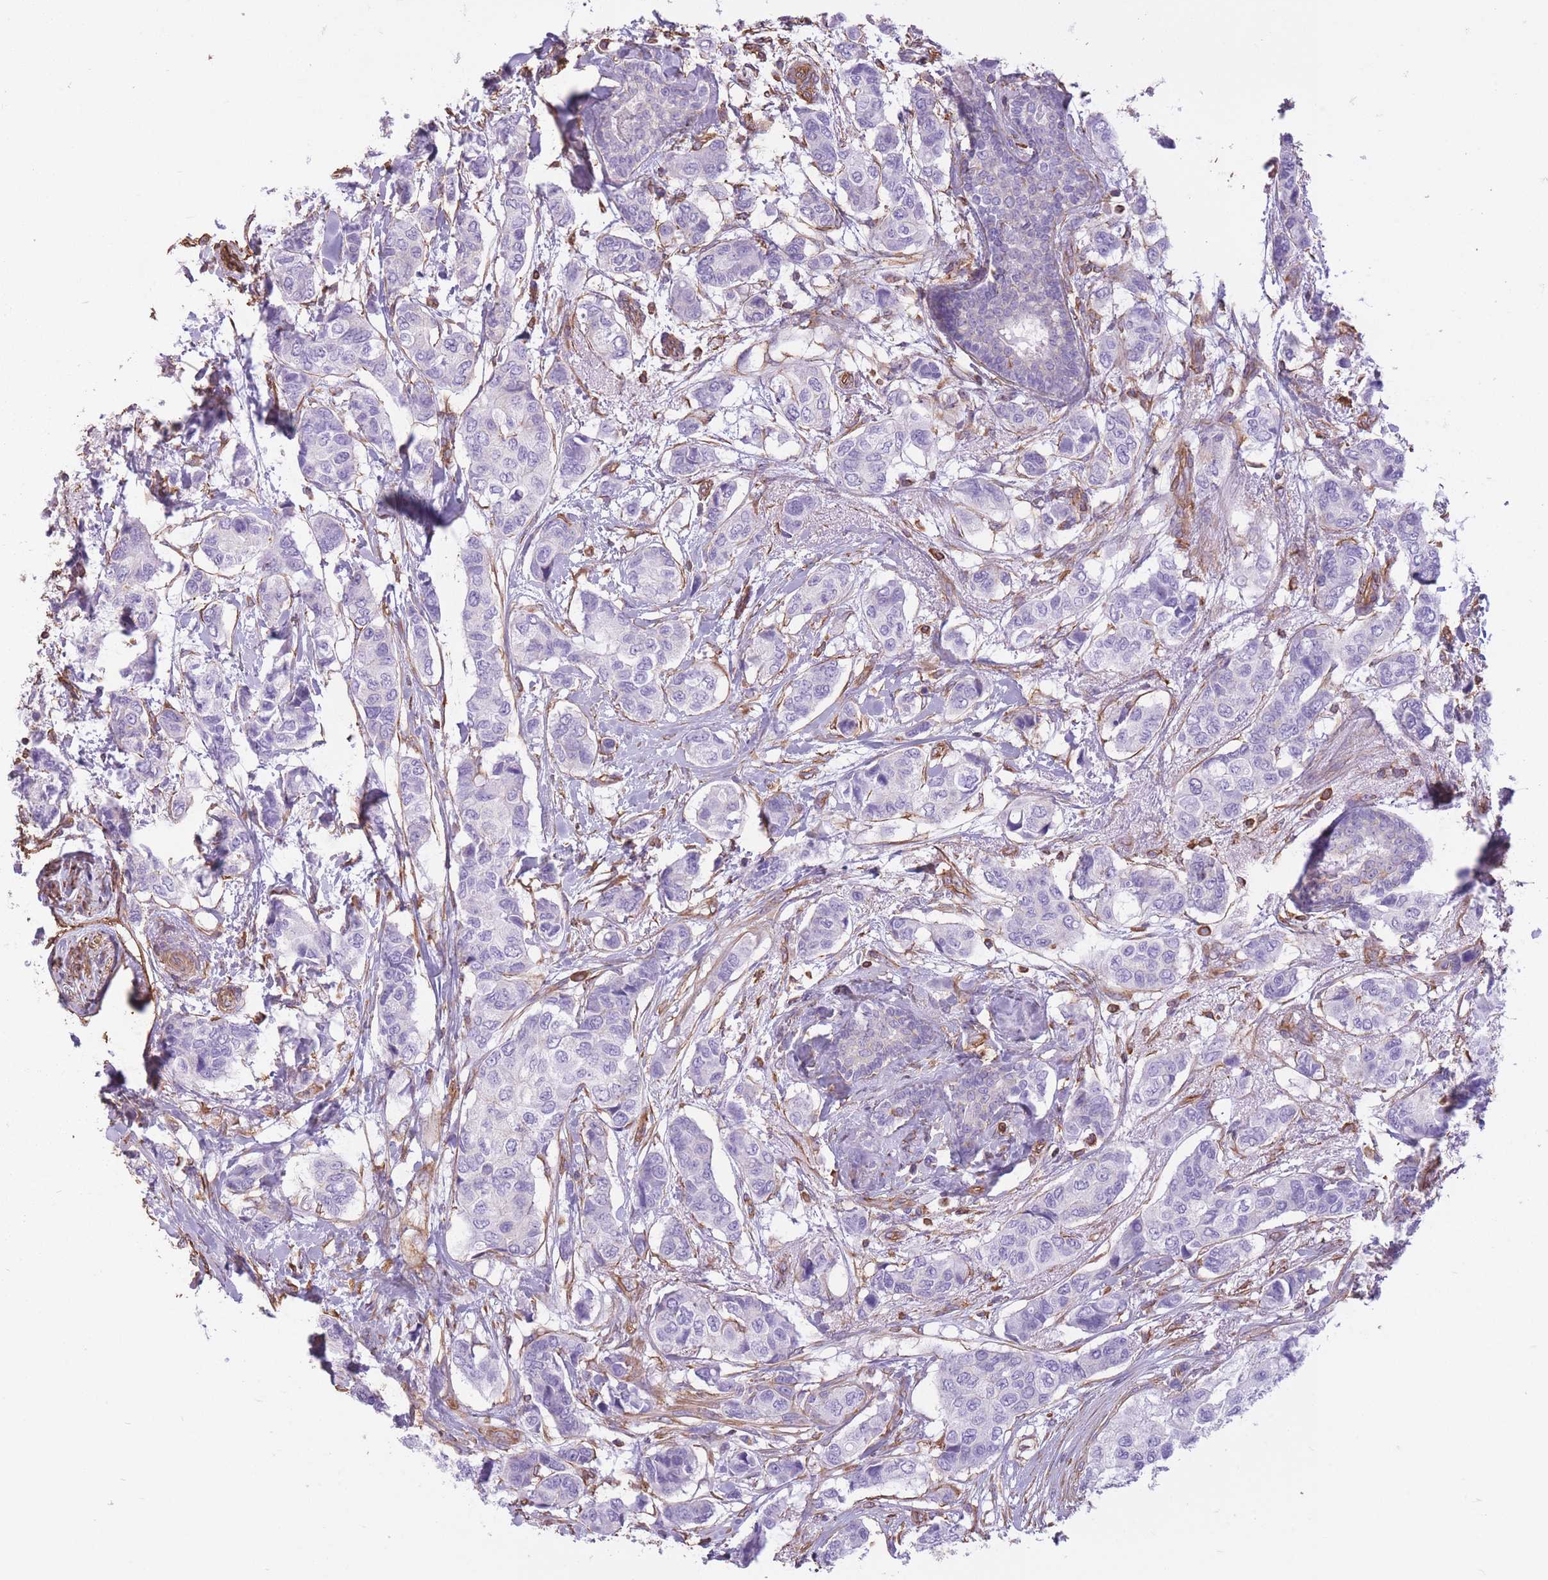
{"staining": {"intensity": "negative", "quantity": "none", "location": "none"}, "tissue": "breast cancer", "cell_type": "Tumor cells", "image_type": "cancer", "snomed": [{"axis": "morphology", "description": "Lobular carcinoma"}, {"axis": "topography", "description": "Breast"}], "caption": "Tumor cells show no significant protein staining in breast cancer. Nuclei are stained in blue.", "gene": "ADD1", "patient": {"sex": "female", "age": 51}}